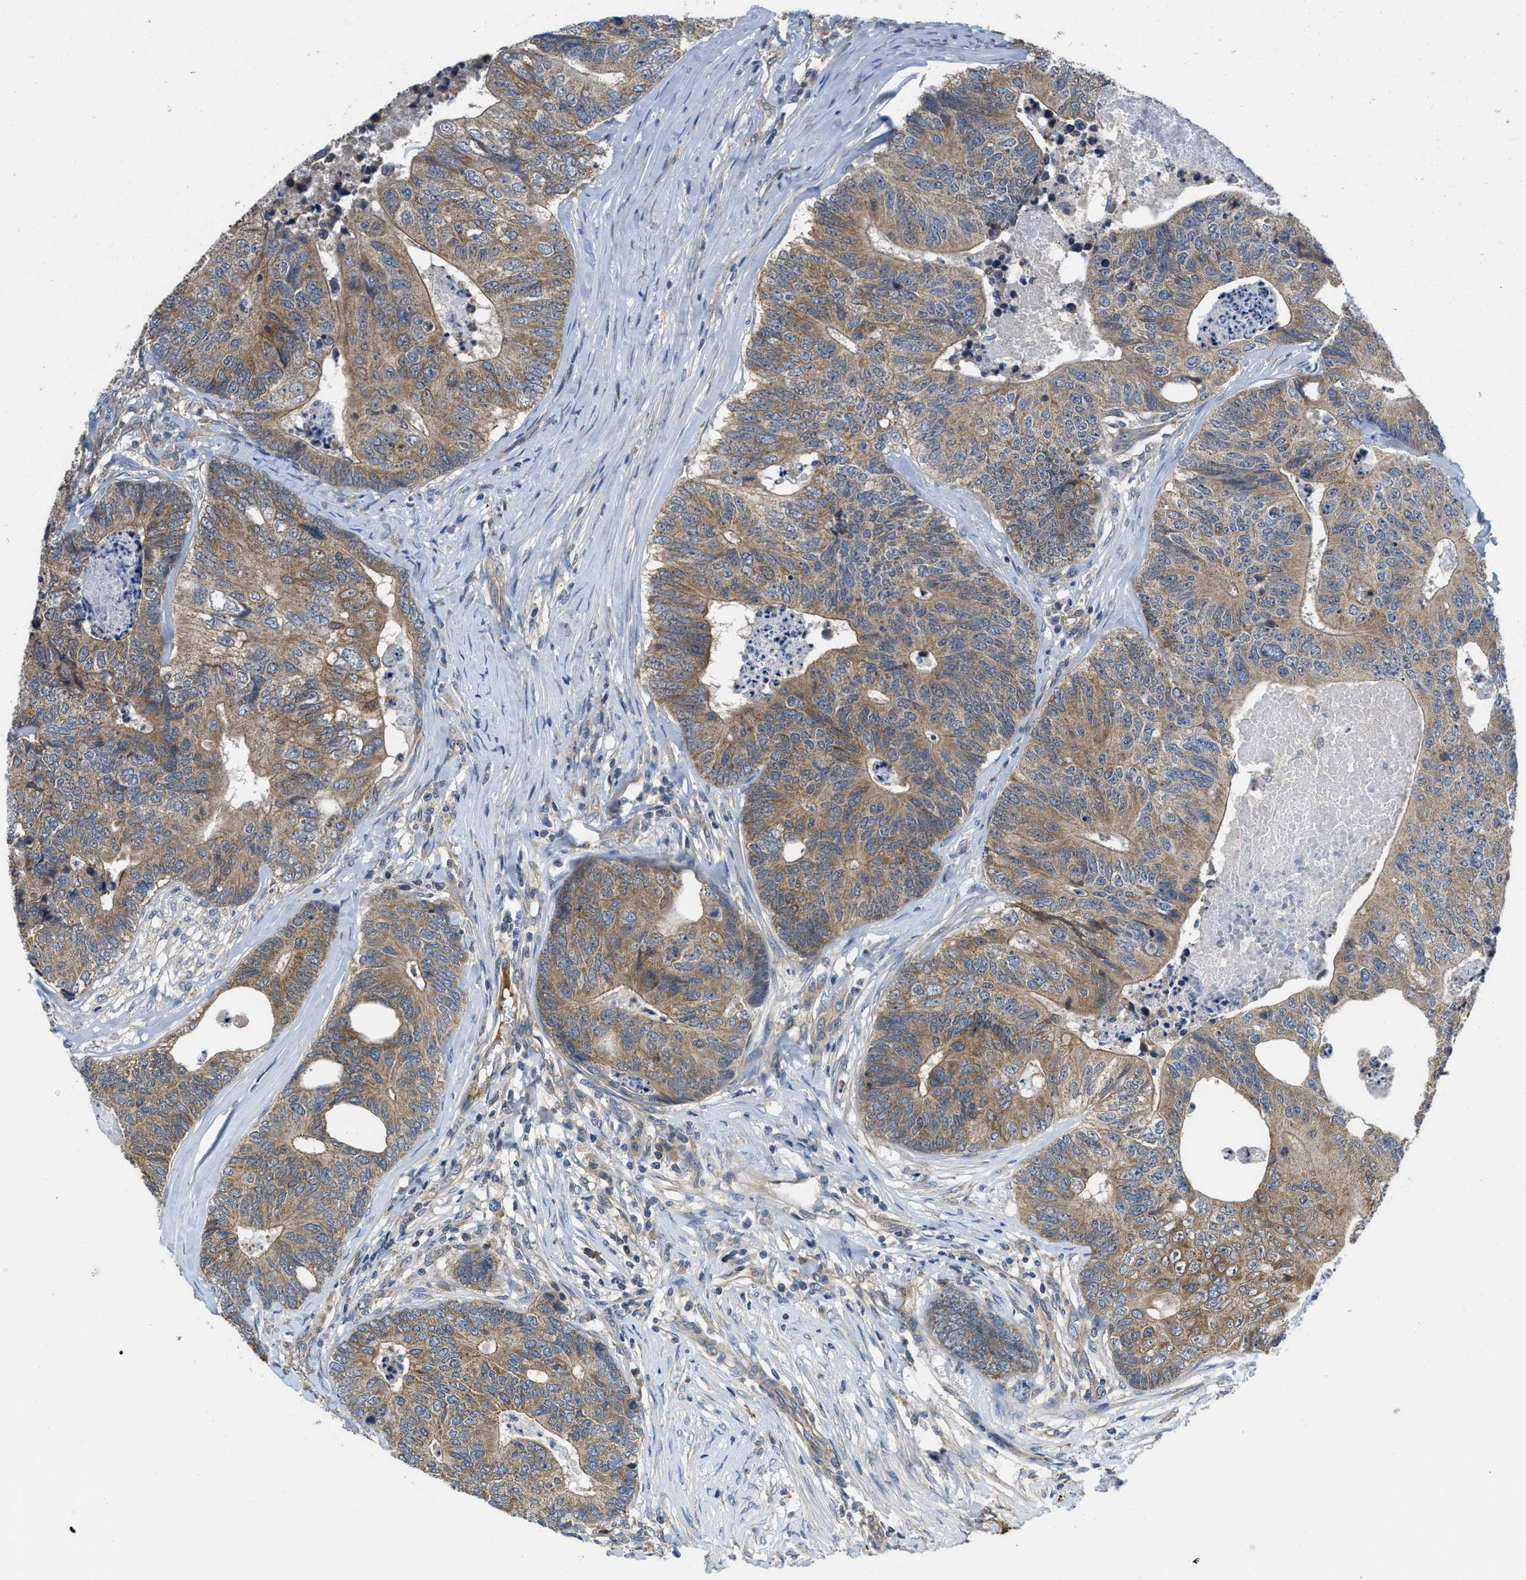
{"staining": {"intensity": "moderate", "quantity": ">75%", "location": "cytoplasmic/membranous"}, "tissue": "colorectal cancer", "cell_type": "Tumor cells", "image_type": "cancer", "snomed": [{"axis": "morphology", "description": "Adenocarcinoma, NOS"}, {"axis": "topography", "description": "Colon"}], "caption": "Immunohistochemistry (DAB (3,3'-diaminobenzidine)) staining of human colorectal adenocarcinoma reveals moderate cytoplasmic/membranous protein positivity in about >75% of tumor cells.", "gene": "GALK1", "patient": {"sex": "female", "age": 67}}